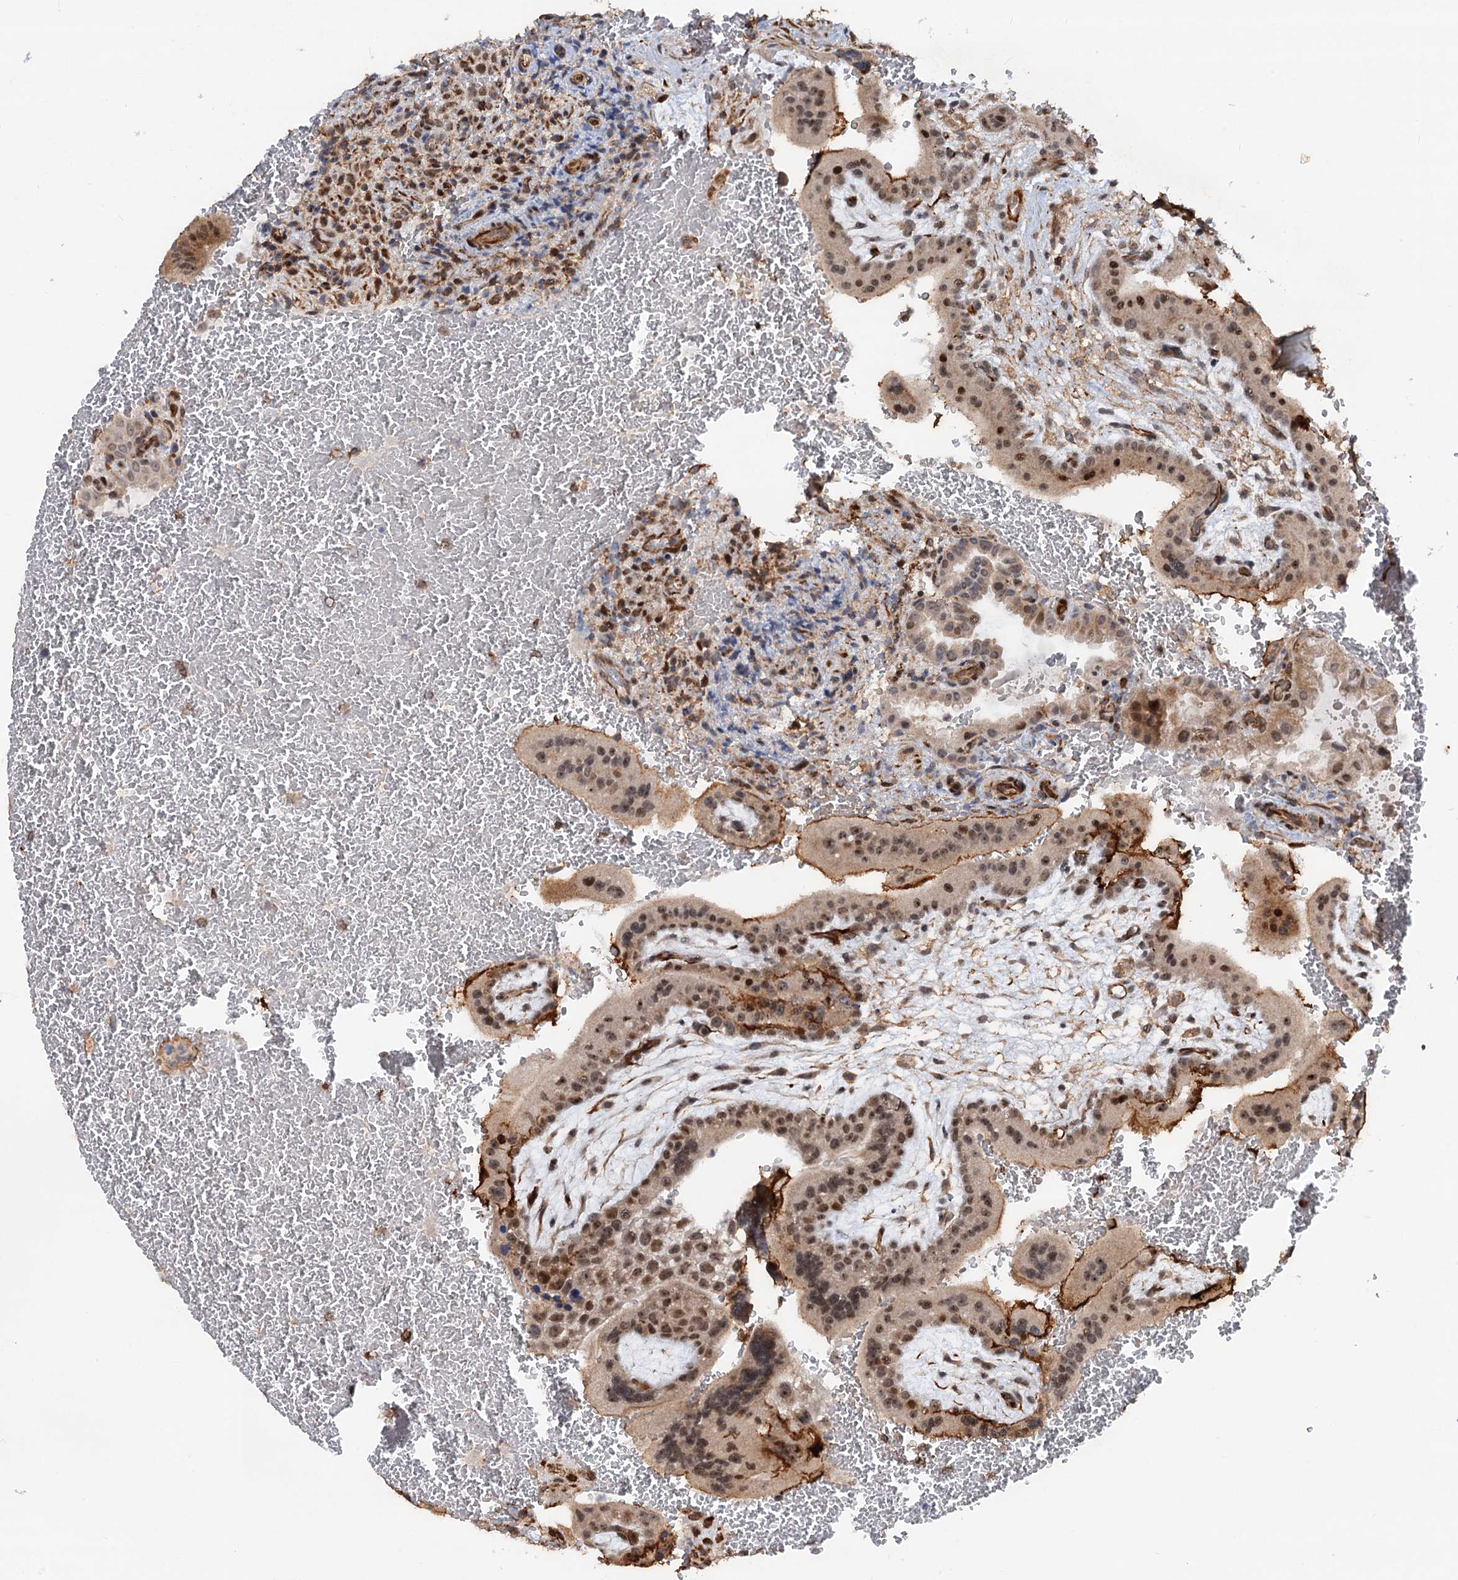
{"staining": {"intensity": "moderate", "quantity": ">75%", "location": "nuclear"}, "tissue": "placenta", "cell_type": "Trophoblastic cells", "image_type": "normal", "snomed": [{"axis": "morphology", "description": "Normal tissue, NOS"}, {"axis": "topography", "description": "Placenta"}], "caption": "Human placenta stained for a protein (brown) shows moderate nuclear positive positivity in about >75% of trophoblastic cells.", "gene": "TMA16", "patient": {"sex": "female", "age": 35}}